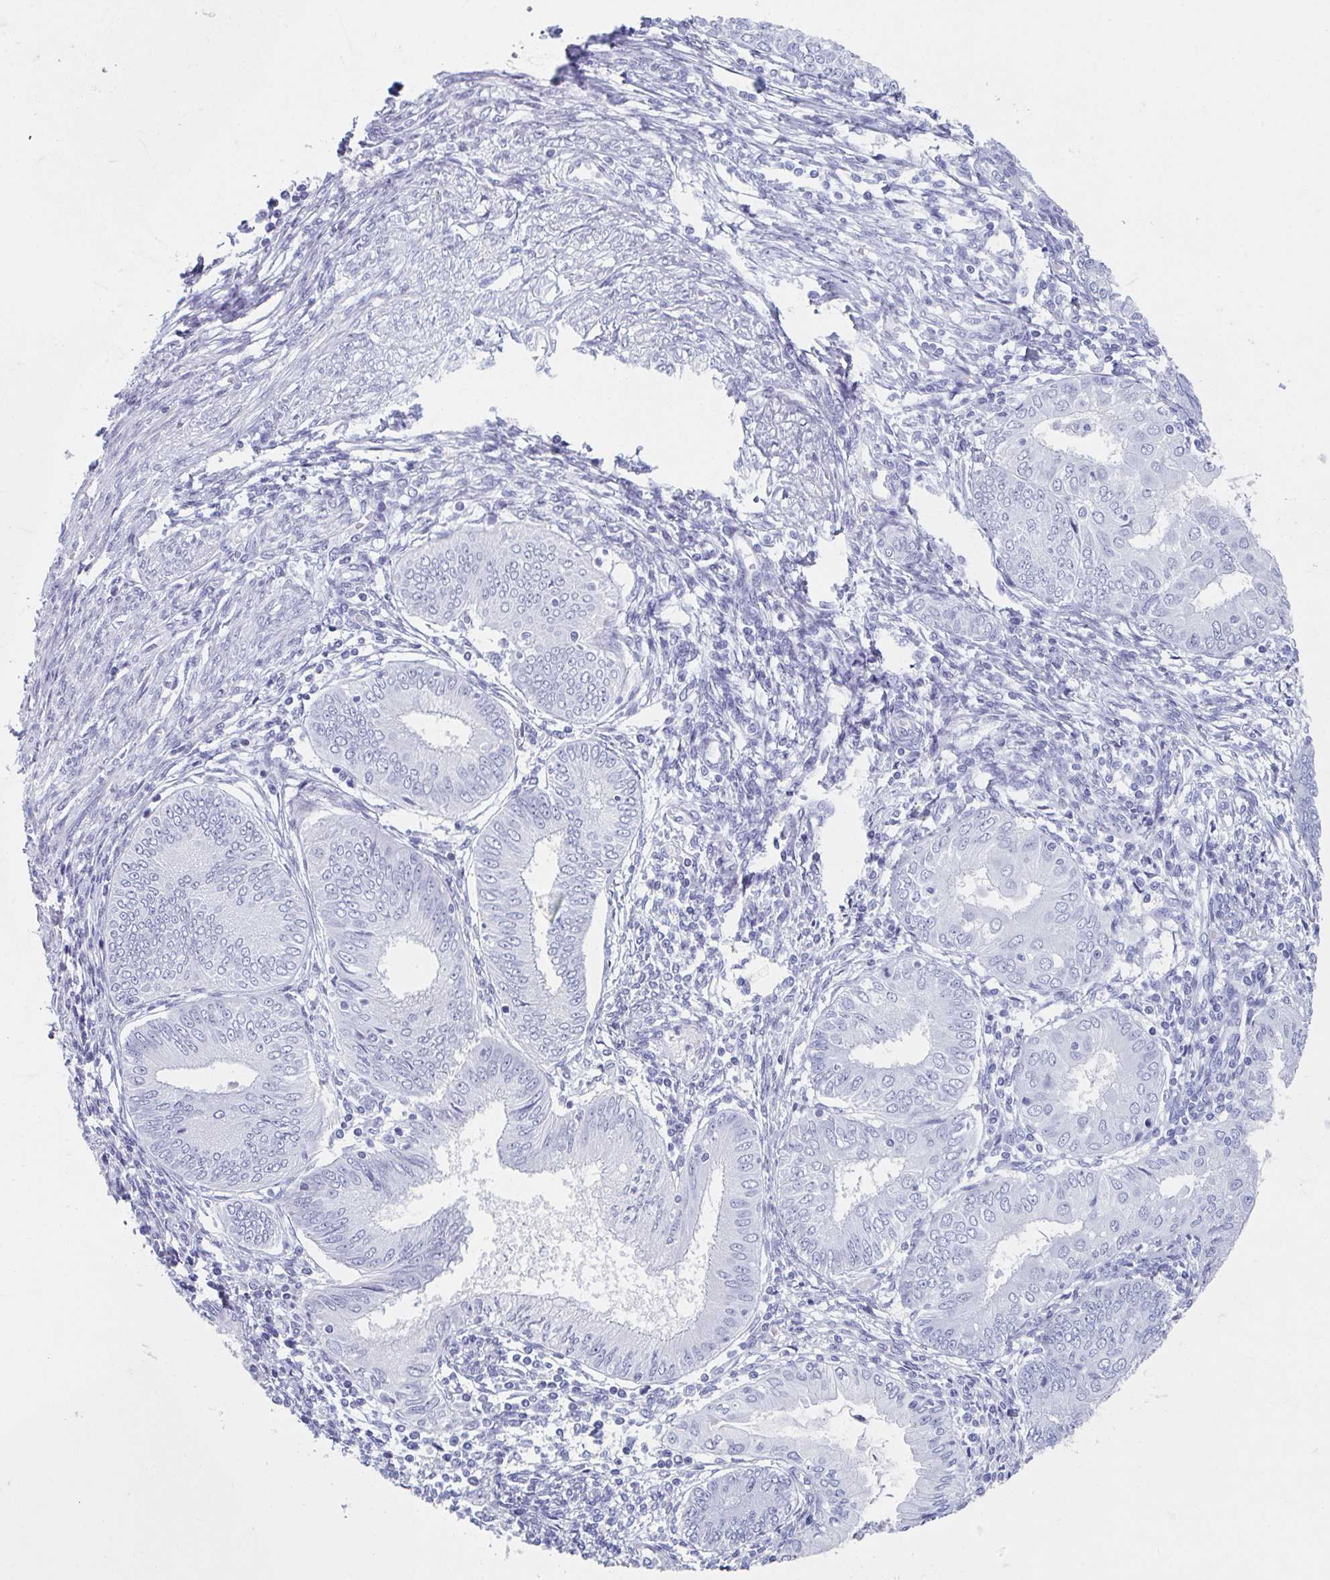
{"staining": {"intensity": "negative", "quantity": "none", "location": "none"}, "tissue": "endometrial cancer", "cell_type": "Tumor cells", "image_type": "cancer", "snomed": [{"axis": "morphology", "description": "Adenocarcinoma, NOS"}, {"axis": "topography", "description": "Endometrium"}], "caption": "Immunohistochemical staining of endometrial cancer exhibits no significant positivity in tumor cells. The staining was performed using DAB to visualize the protein expression in brown, while the nuclei were stained in blue with hematoxylin (Magnification: 20x).", "gene": "GHRL", "patient": {"sex": "female", "age": 68}}